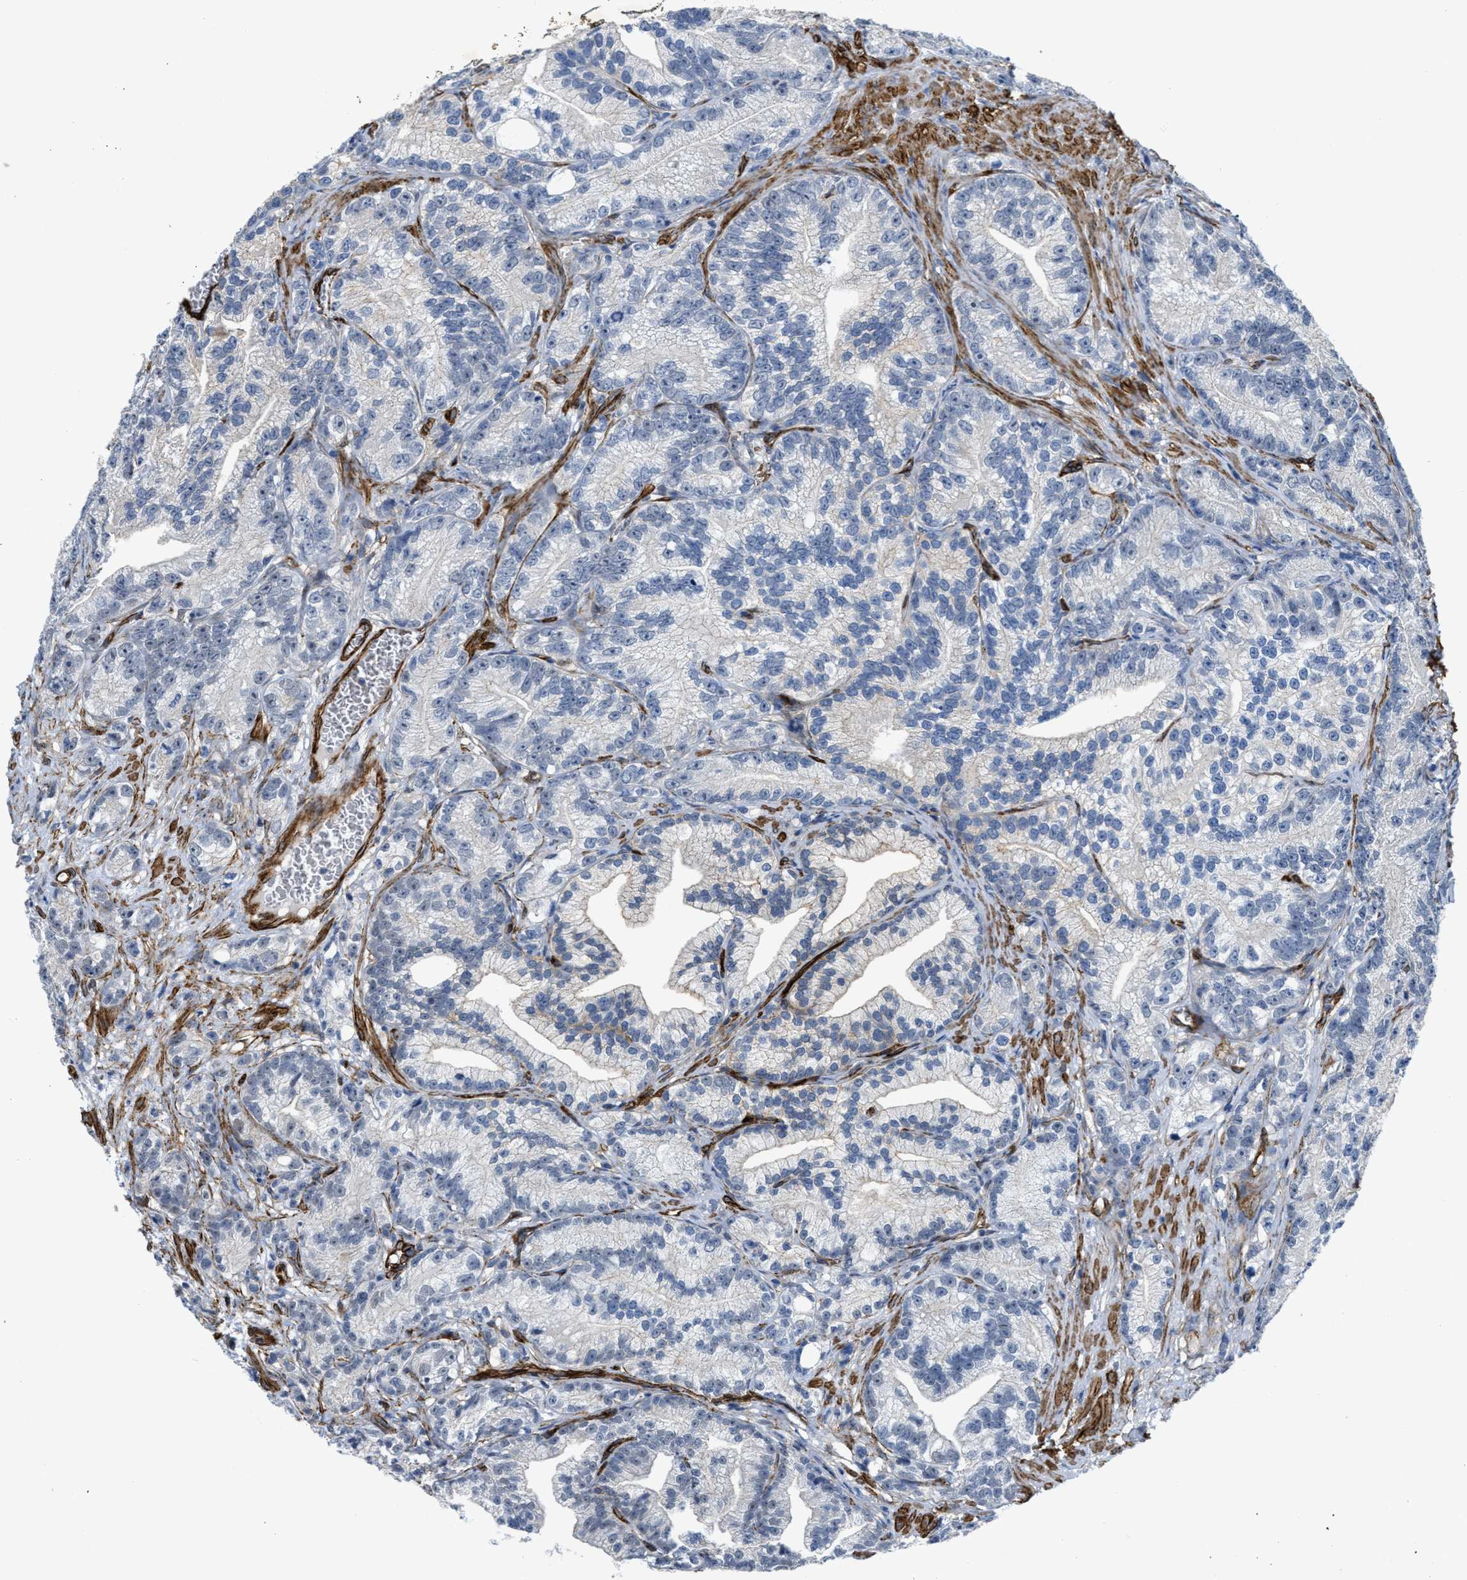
{"staining": {"intensity": "negative", "quantity": "none", "location": "none"}, "tissue": "prostate cancer", "cell_type": "Tumor cells", "image_type": "cancer", "snomed": [{"axis": "morphology", "description": "Adenocarcinoma, Low grade"}, {"axis": "topography", "description": "Prostate"}], "caption": "Immunohistochemistry image of neoplastic tissue: prostate adenocarcinoma (low-grade) stained with DAB shows no significant protein staining in tumor cells.", "gene": "NAB1", "patient": {"sex": "male", "age": 89}}